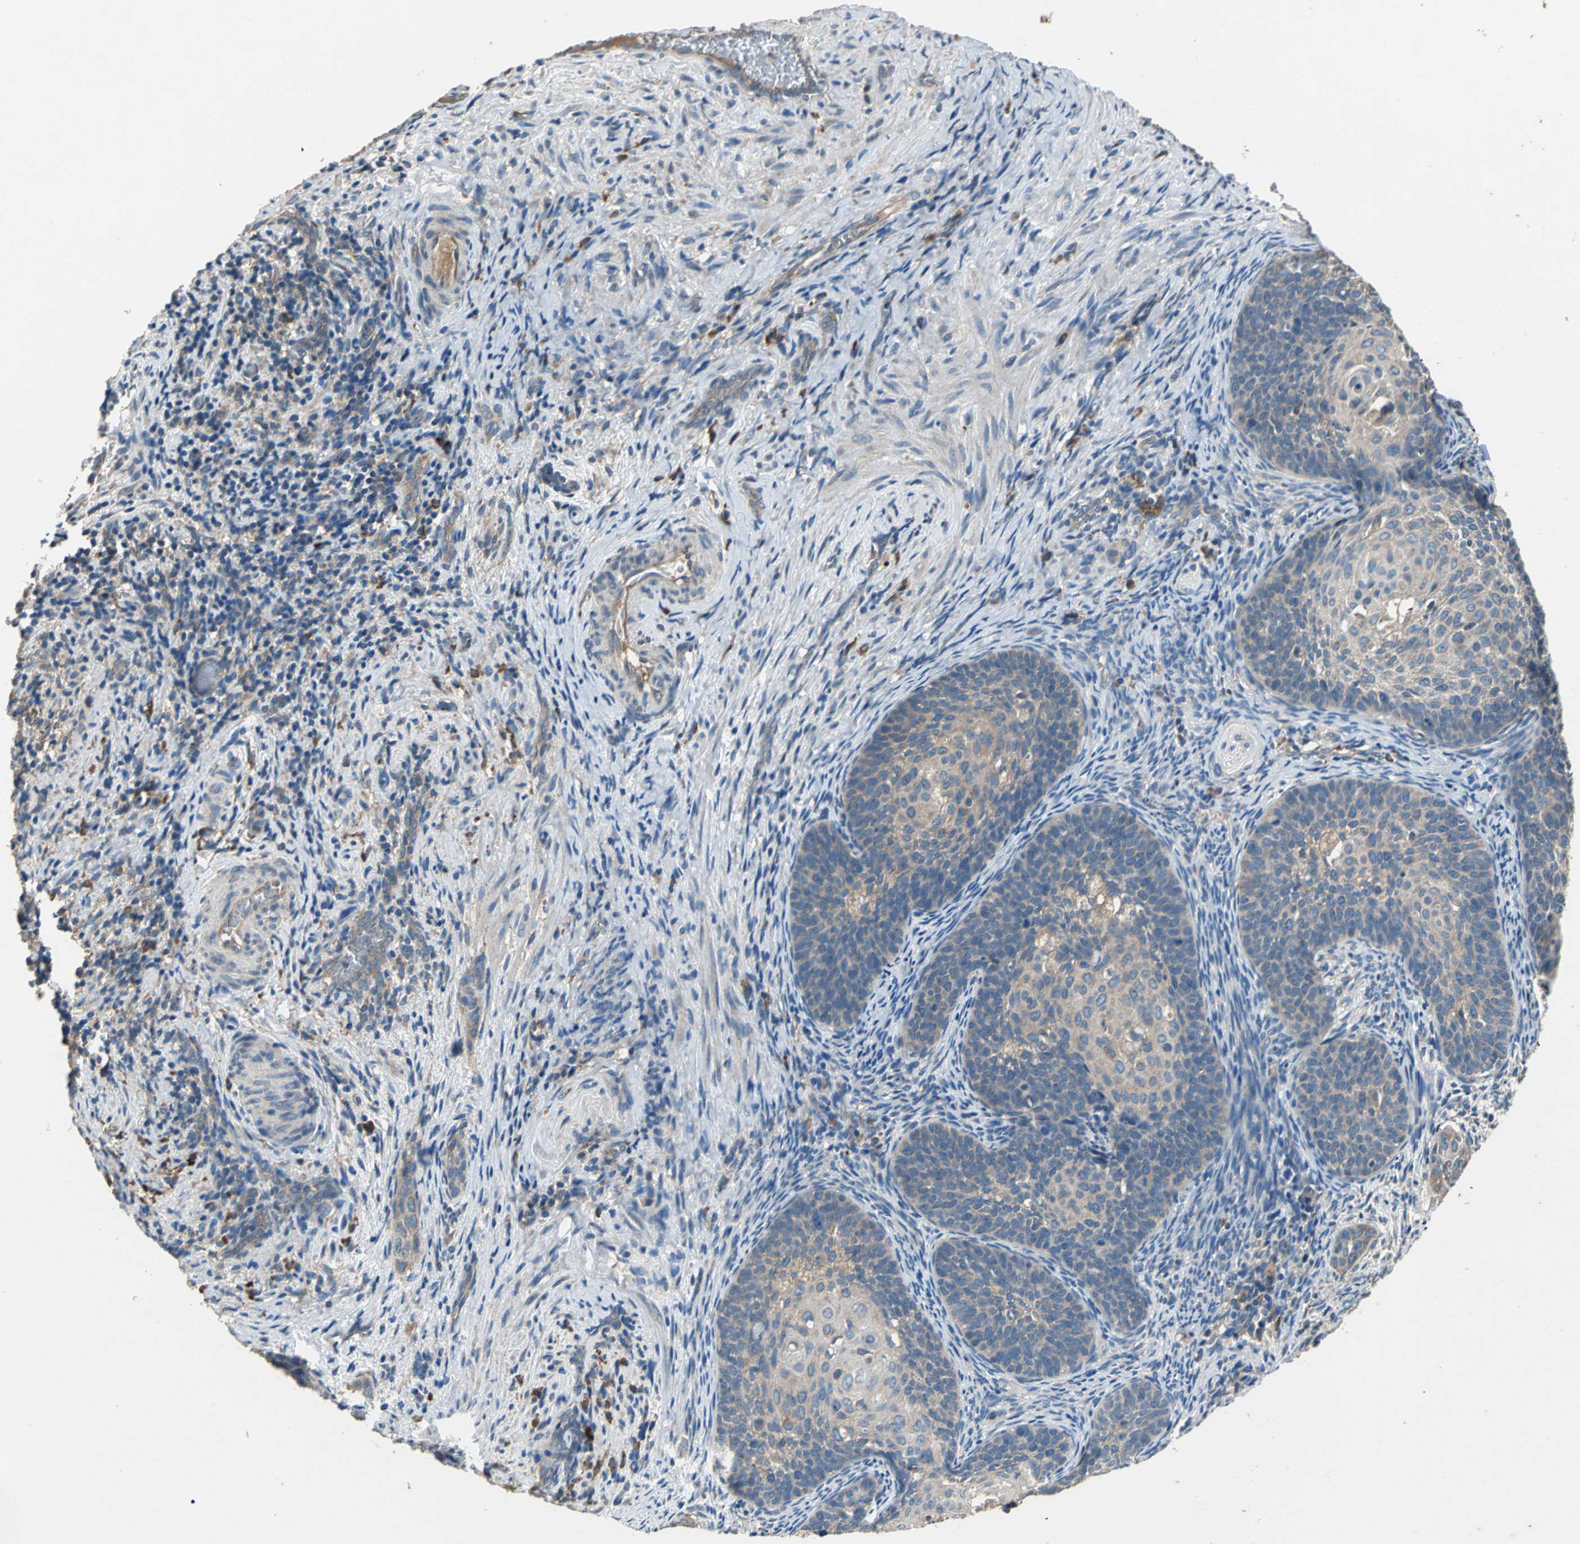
{"staining": {"intensity": "weak", "quantity": ">75%", "location": "cytoplasmic/membranous"}, "tissue": "cervical cancer", "cell_type": "Tumor cells", "image_type": "cancer", "snomed": [{"axis": "morphology", "description": "Squamous cell carcinoma, NOS"}, {"axis": "topography", "description": "Cervix"}], "caption": "The image displays a brown stain indicating the presence of a protein in the cytoplasmic/membranous of tumor cells in cervical cancer (squamous cell carcinoma). Nuclei are stained in blue.", "gene": "HEPH", "patient": {"sex": "female", "age": 33}}